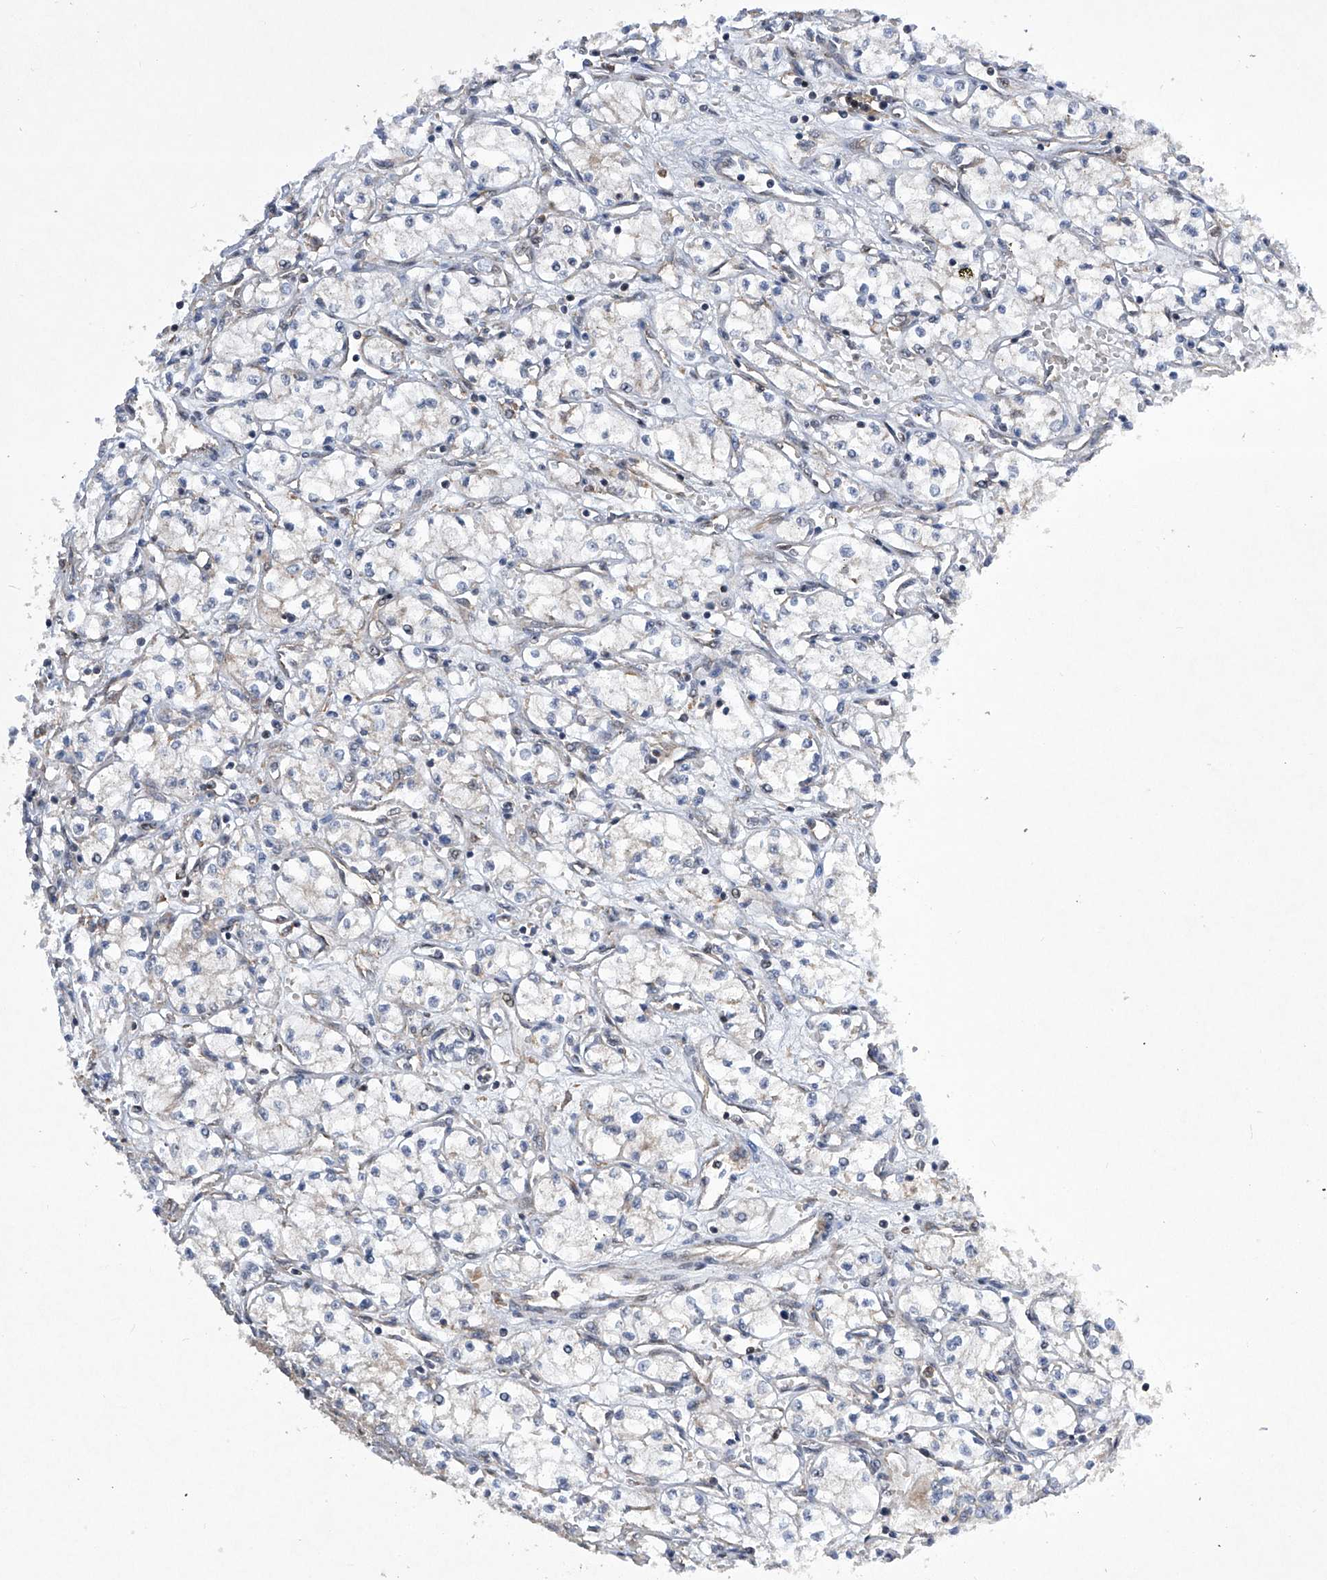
{"staining": {"intensity": "negative", "quantity": "none", "location": "none"}, "tissue": "renal cancer", "cell_type": "Tumor cells", "image_type": "cancer", "snomed": [{"axis": "morphology", "description": "Normal tissue, NOS"}, {"axis": "morphology", "description": "Adenocarcinoma, NOS"}, {"axis": "topography", "description": "Kidney"}], "caption": "DAB (3,3'-diaminobenzidine) immunohistochemical staining of renal adenocarcinoma displays no significant expression in tumor cells.", "gene": "CISH", "patient": {"sex": "male", "age": 59}}